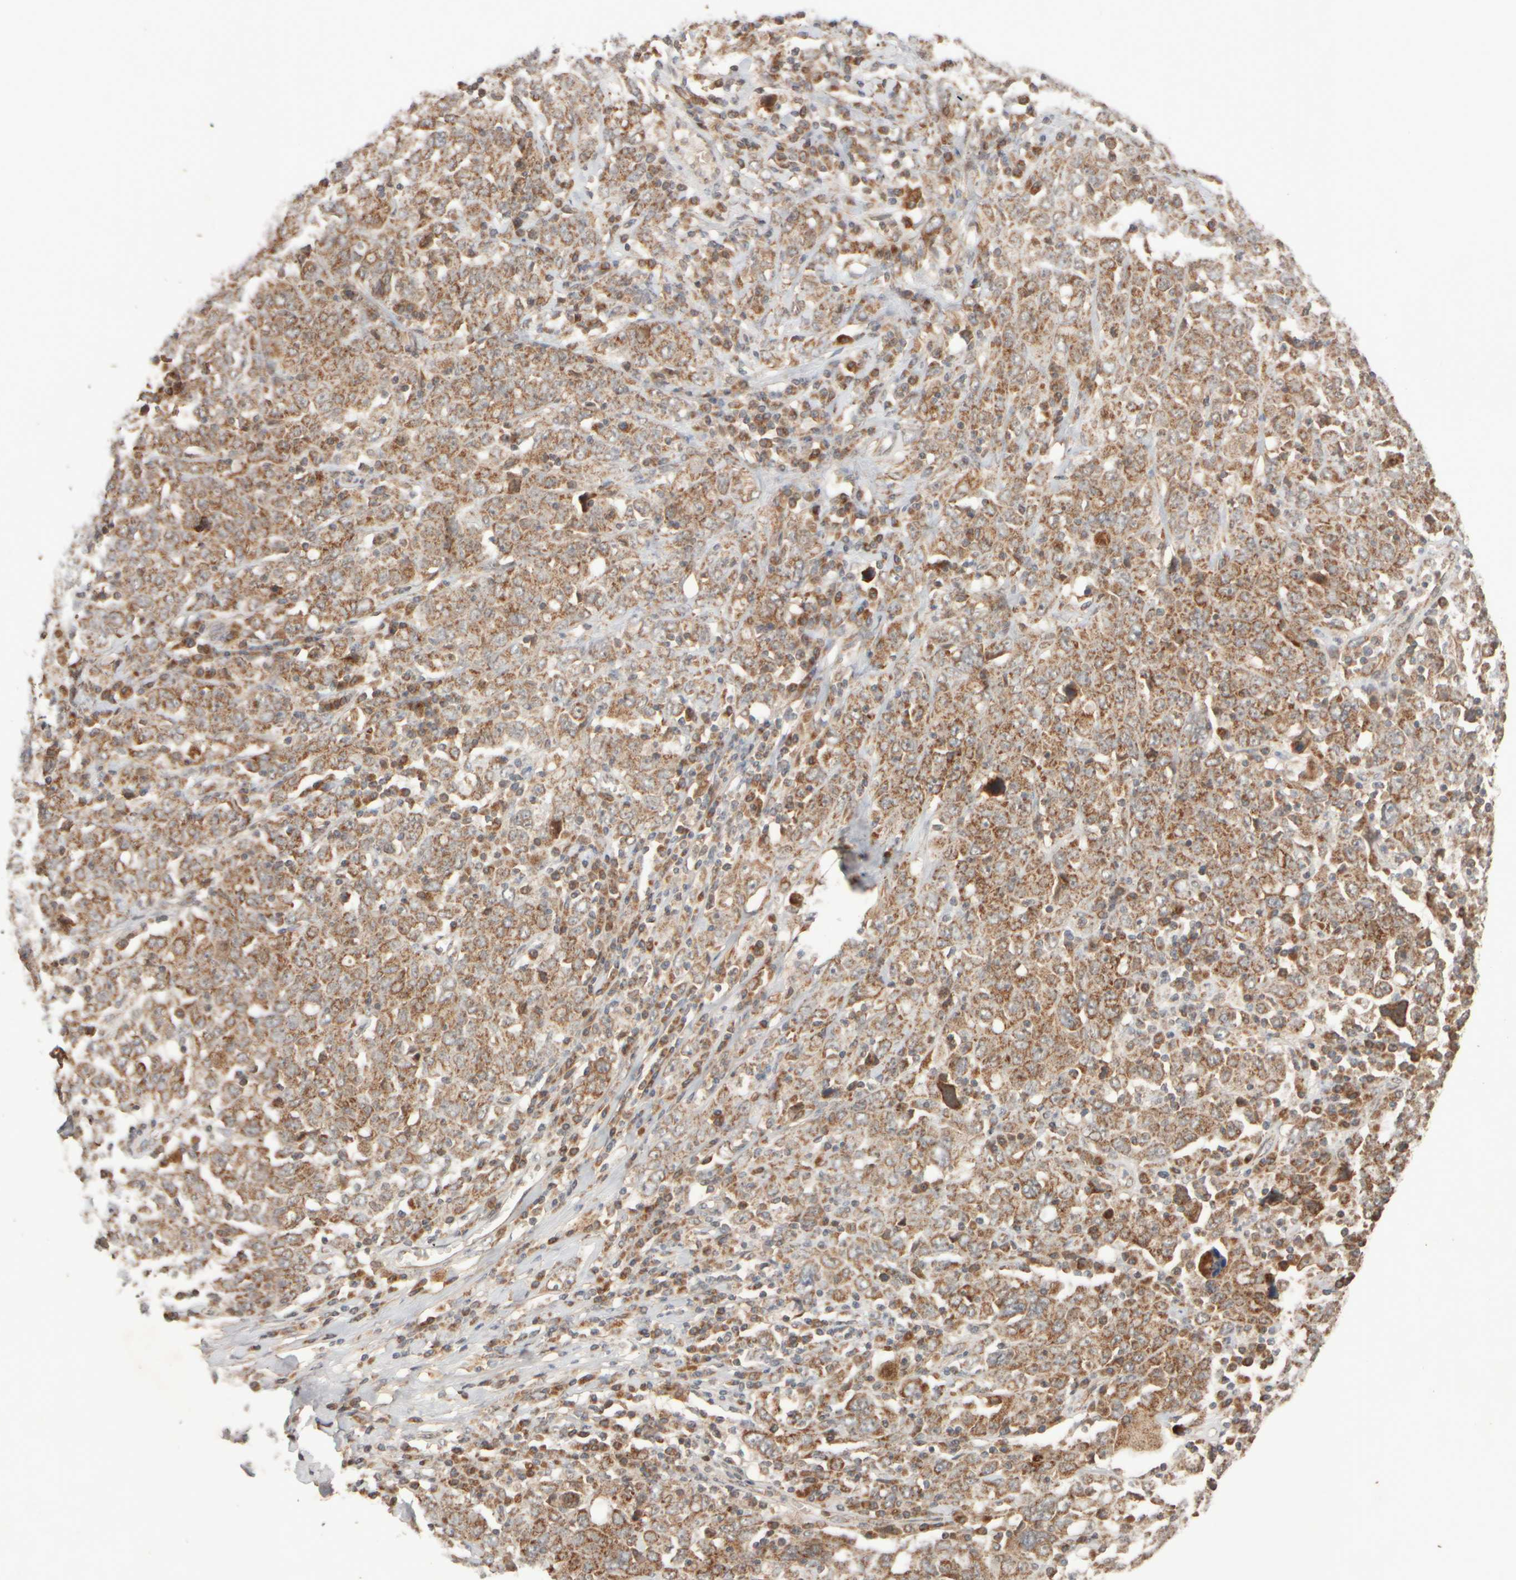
{"staining": {"intensity": "strong", "quantity": ">75%", "location": "cytoplasmic/membranous"}, "tissue": "ovarian cancer", "cell_type": "Tumor cells", "image_type": "cancer", "snomed": [{"axis": "morphology", "description": "Carcinoma, endometroid"}, {"axis": "topography", "description": "Ovary"}], "caption": "About >75% of tumor cells in human ovarian endometroid carcinoma show strong cytoplasmic/membranous protein staining as visualized by brown immunohistochemical staining.", "gene": "EIF2B3", "patient": {"sex": "female", "age": 62}}